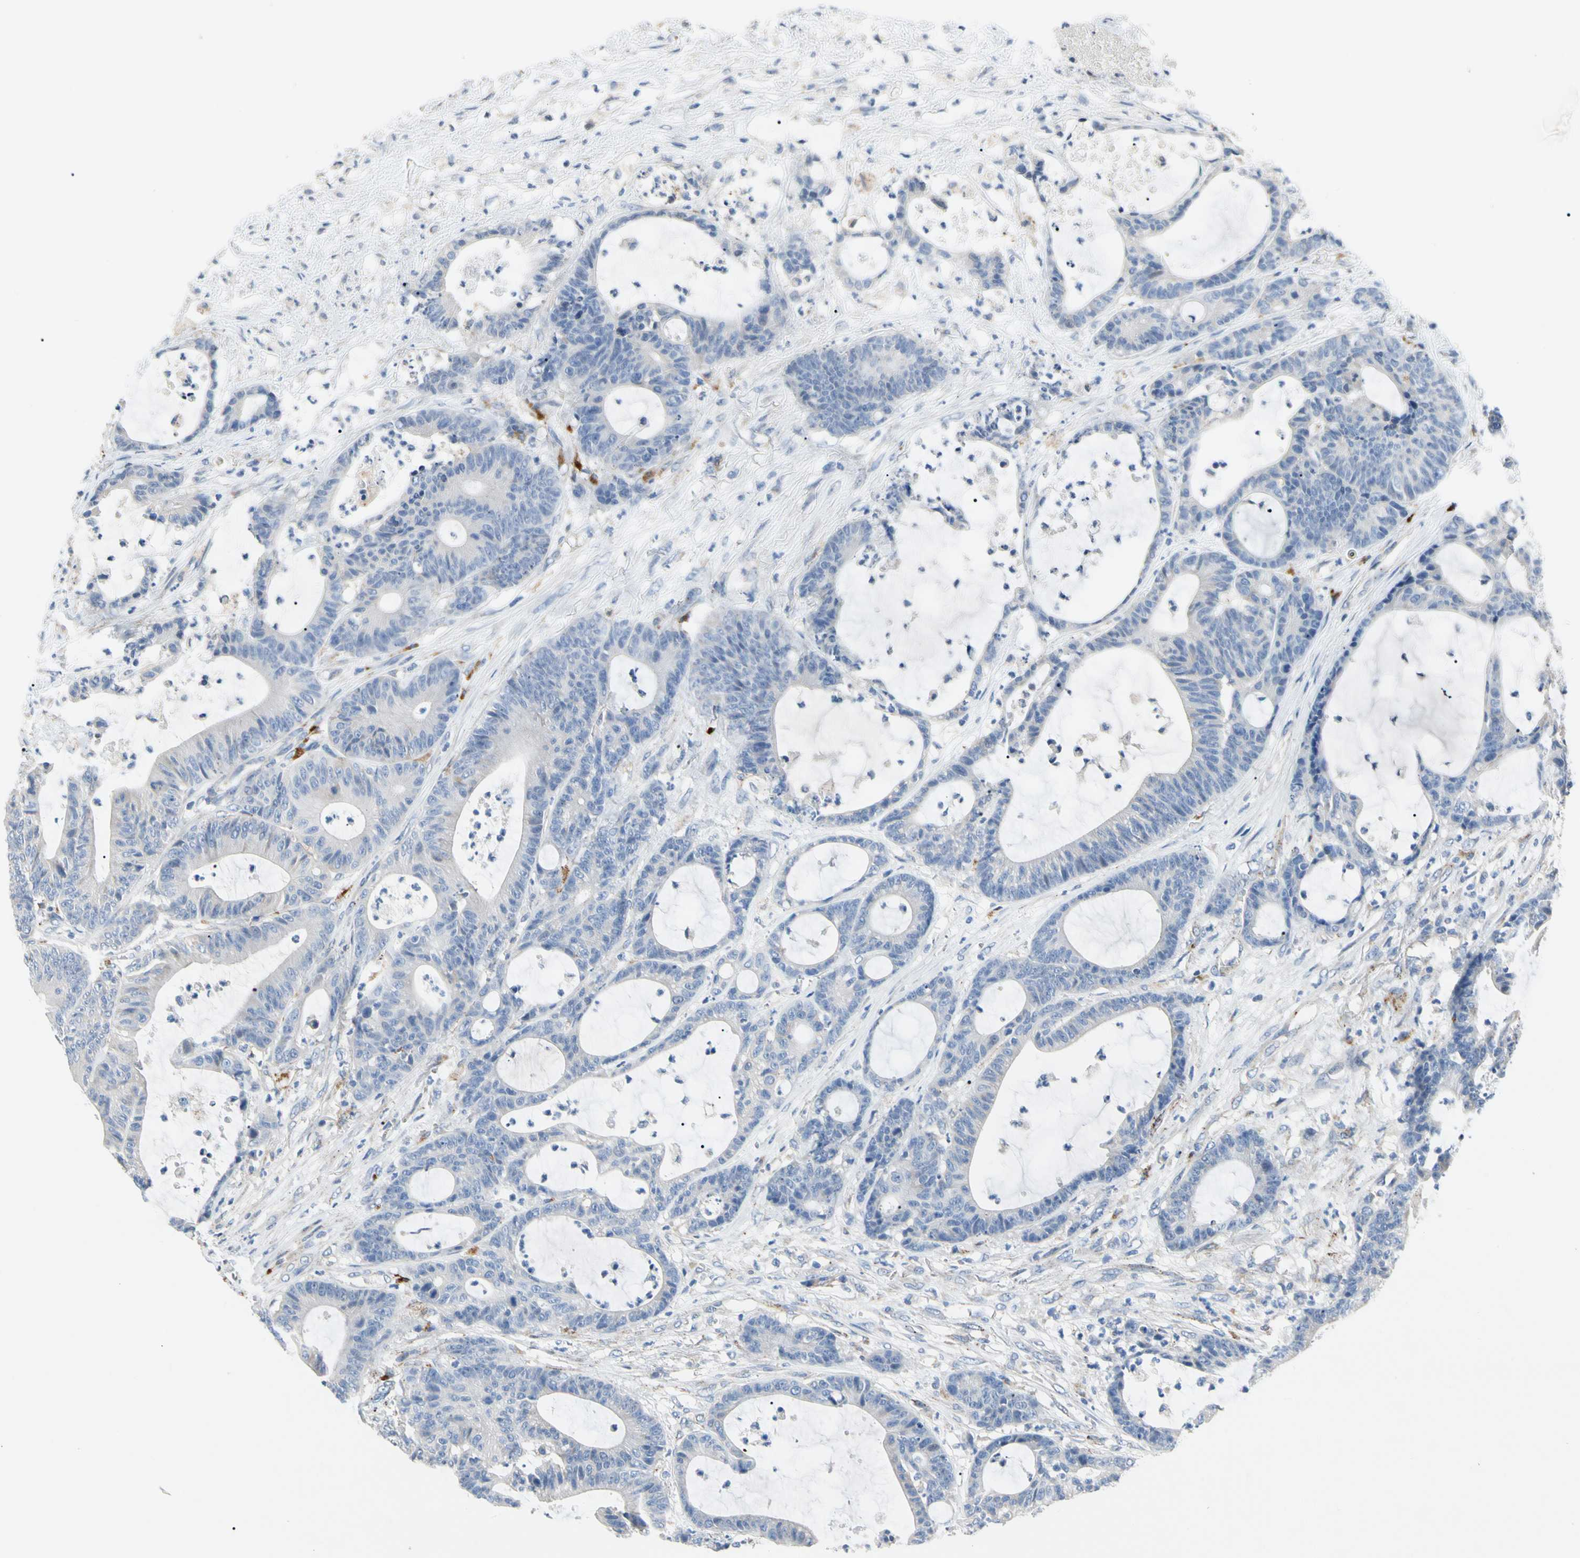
{"staining": {"intensity": "negative", "quantity": "none", "location": "none"}, "tissue": "colorectal cancer", "cell_type": "Tumor cells", "image_type": "cancer", "snomed": [{"axis": "morphology", "description": "Adenocarcinoma, NOS"}, {"axis": "topography", "description": "Colon"}], "caption": "Tumor cells are negative for brown protein staining in adenocarcinoma (colorectal).", "gene": "RETSAT", "patient": {"sex": "female", "age": 84}}